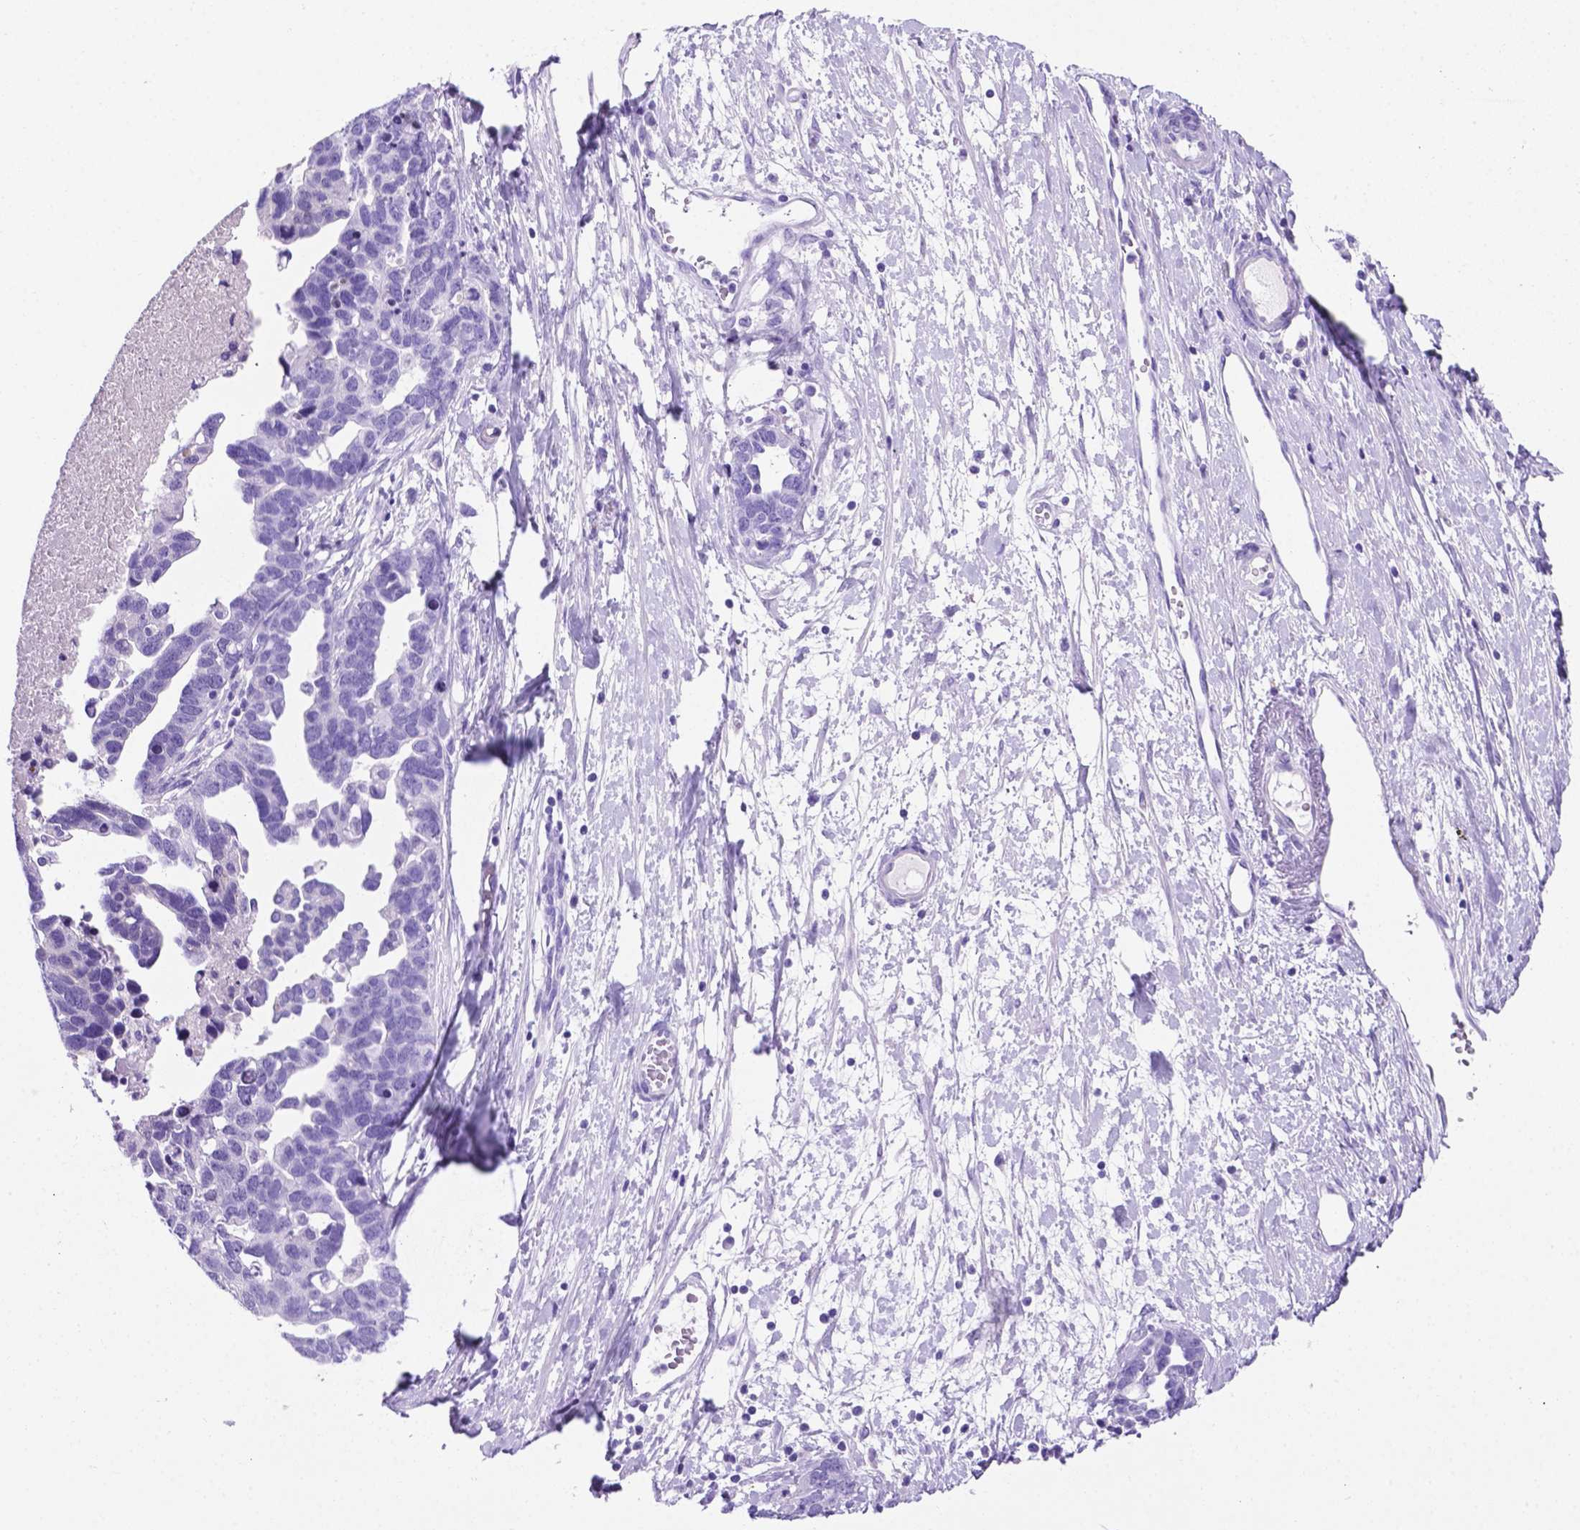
{"staining": {"intensity": "negative", "quantity": "none", "location": "none"}, "tissue": "ovarian cancer", "cell_type": "Tumor cells", "image_type": "cancer", "snomed": [{"axis": "morphology", "description": "Cystadenocarcinoma, serous, NOS"}, {"axis": "topography", "description": "Ovary"}], "caption": "Ovarian cancer (serous cystadenocarcinoma) stained for a protein using IHC demonstrates no staining tumor cells.", "gene": "C17orf107", "patient": {"sex": "female", "age": 54}}